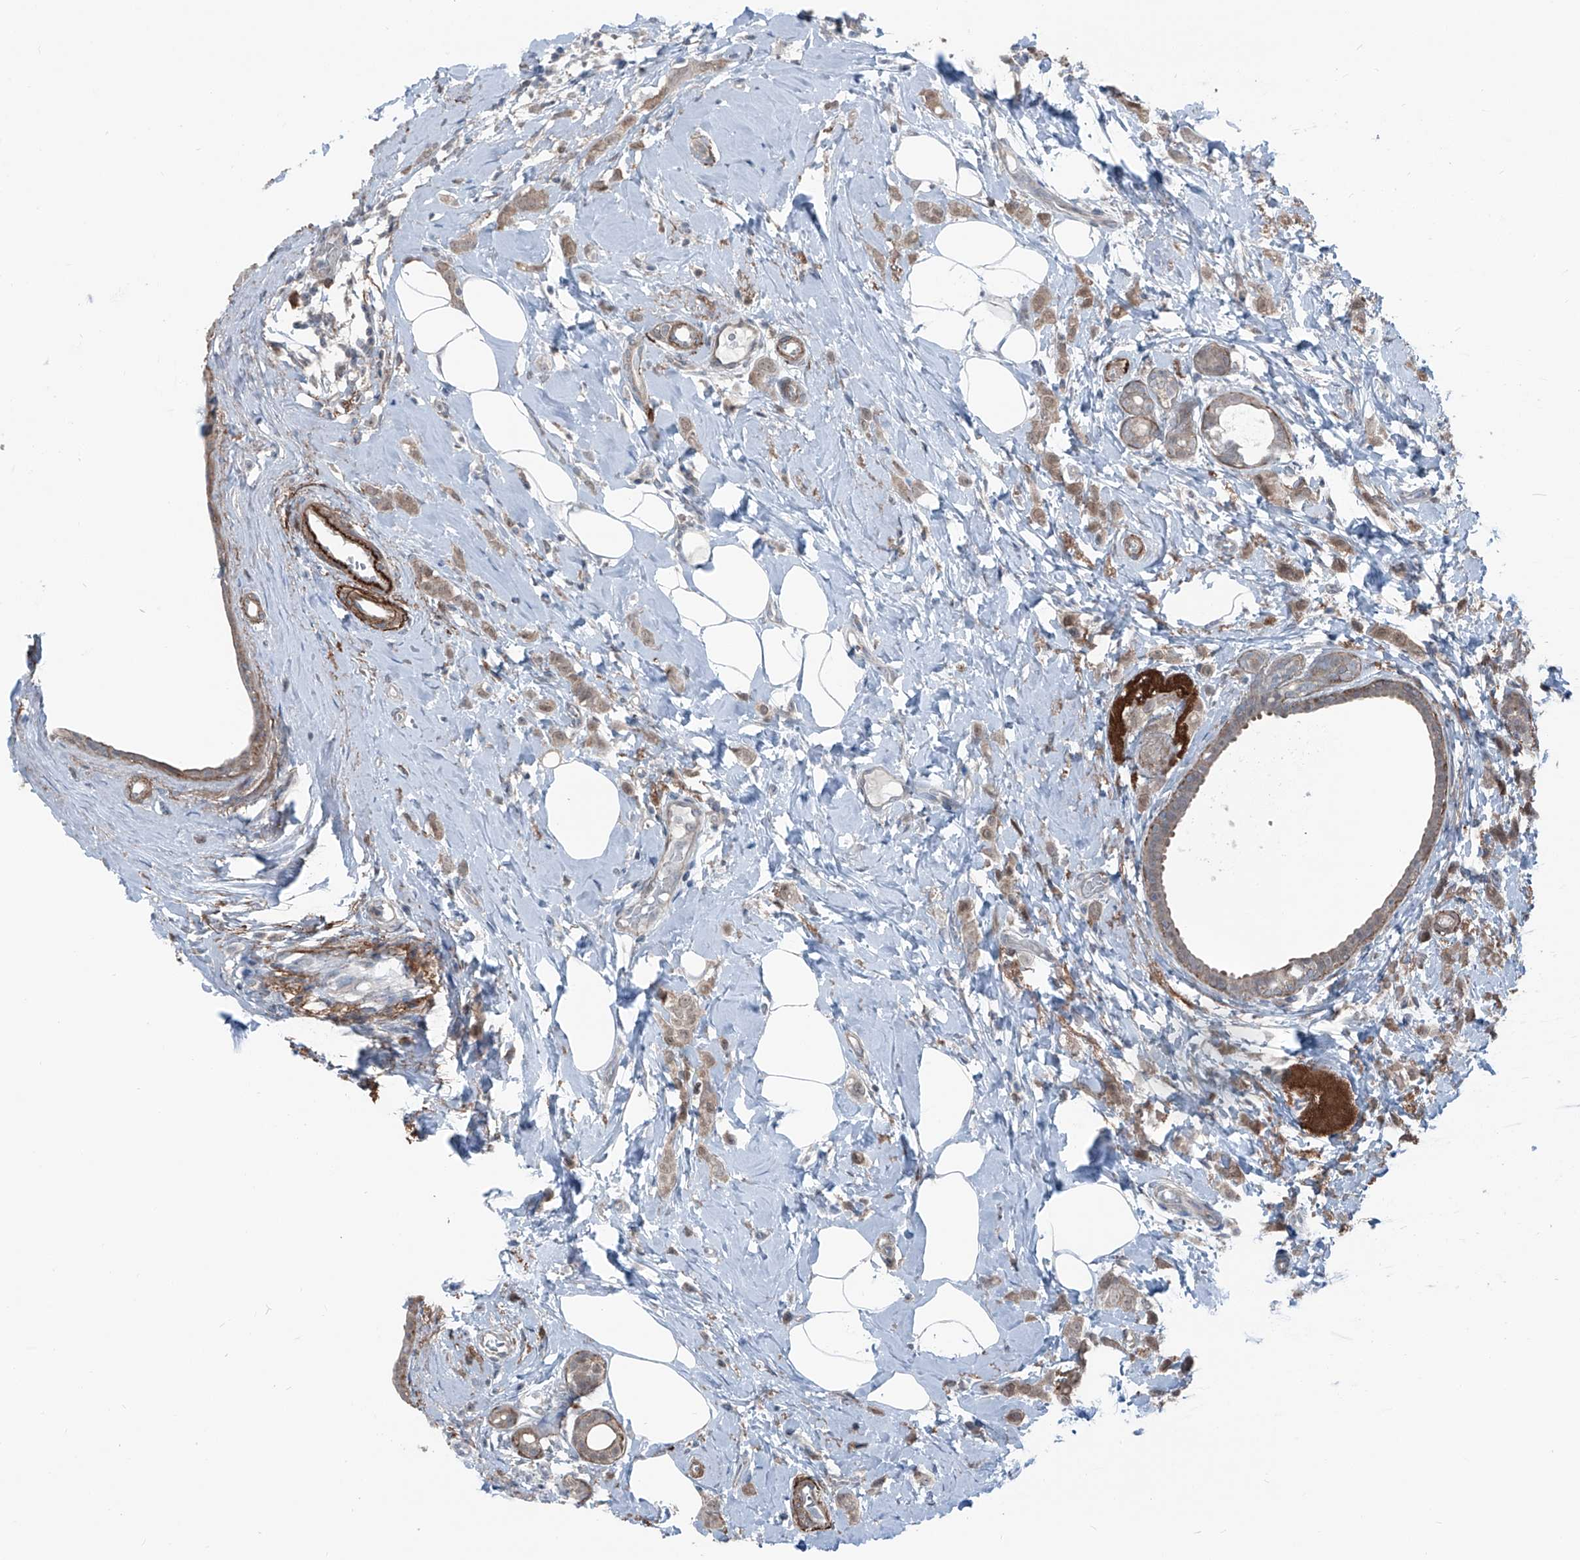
{"staining": {"intensity": "weak", "quantity": ">75%", "location": "cytoplasmic/membranous"}, "tissue": "breast cancer", "cell_type": "Tumor cells", "image_type": "cancer", "snomed": [{"axis": "morphology", "description": "Lobular carcinoma"}, {"axis": "topography", "description": "Breast"}], "caption": "This photomicrograph displays lobular carcinoma (breast) stained with immunohistochemistry to label a protein in brown. The cytoplasmic/membranous of tumor cells show weak positivity for the protein. Nuclei are counter-stained blue.", "gene": "HSPB11", "patient": {"sex": "female", "age": 47}}